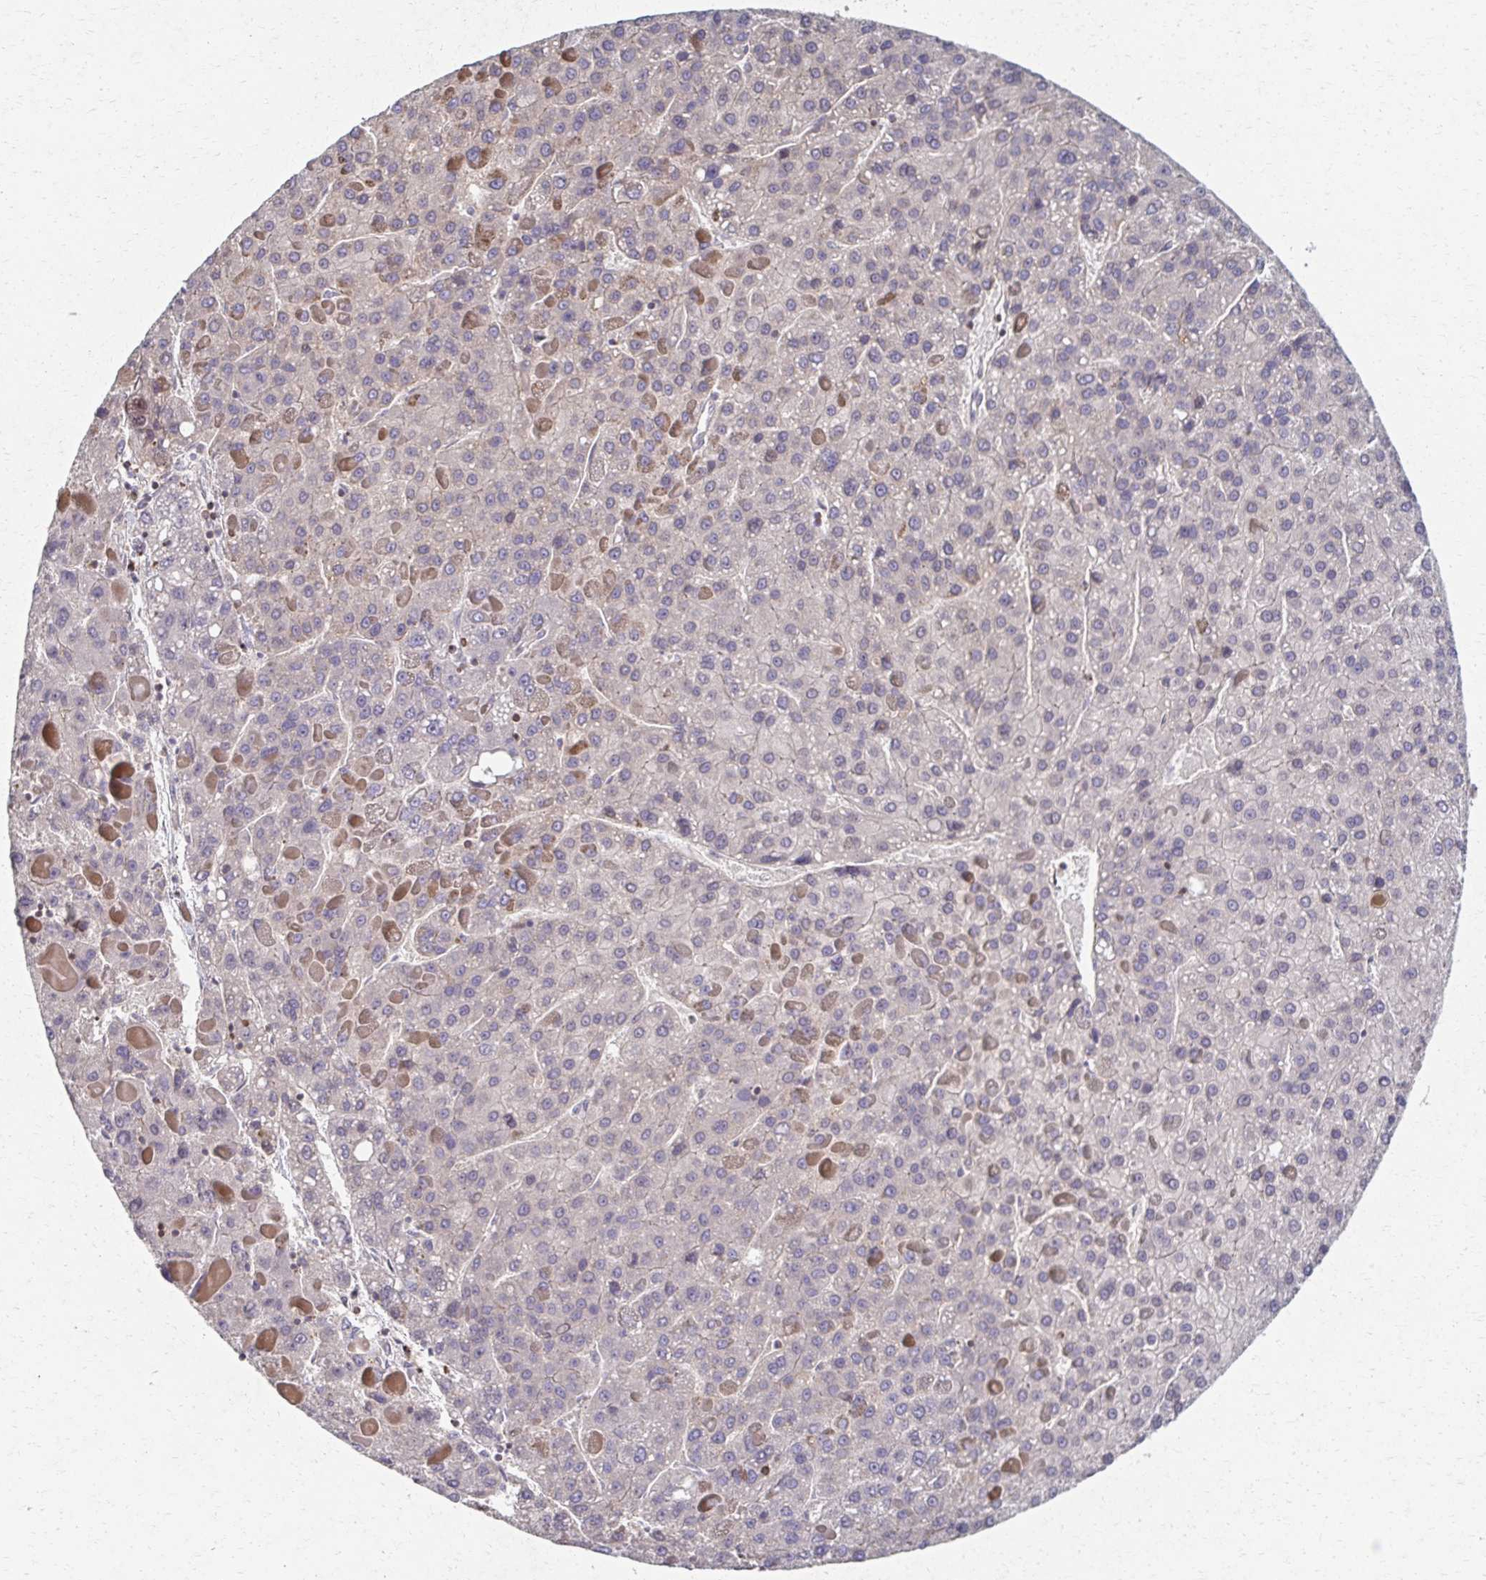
{"staining": {"intensity": "negative", "quantity": "none", "location": "none"}, "tissue": "liver cancer", "cell_type": "Tumor cells", "image_type": "cancer", "snomed": [{"axis": "morphology", "description": "Carcinoma, Hepatocellular, NOS"}, {"axis": "topography", "description": "Liver"}], "caption": "Liver cancer (hepatocellular carcinoma) stained for a protein using immunohistochemistry reveals no expression tumor cells.", "gene": "EOLA2", "patient": {"sex": "female", "age": 82}}